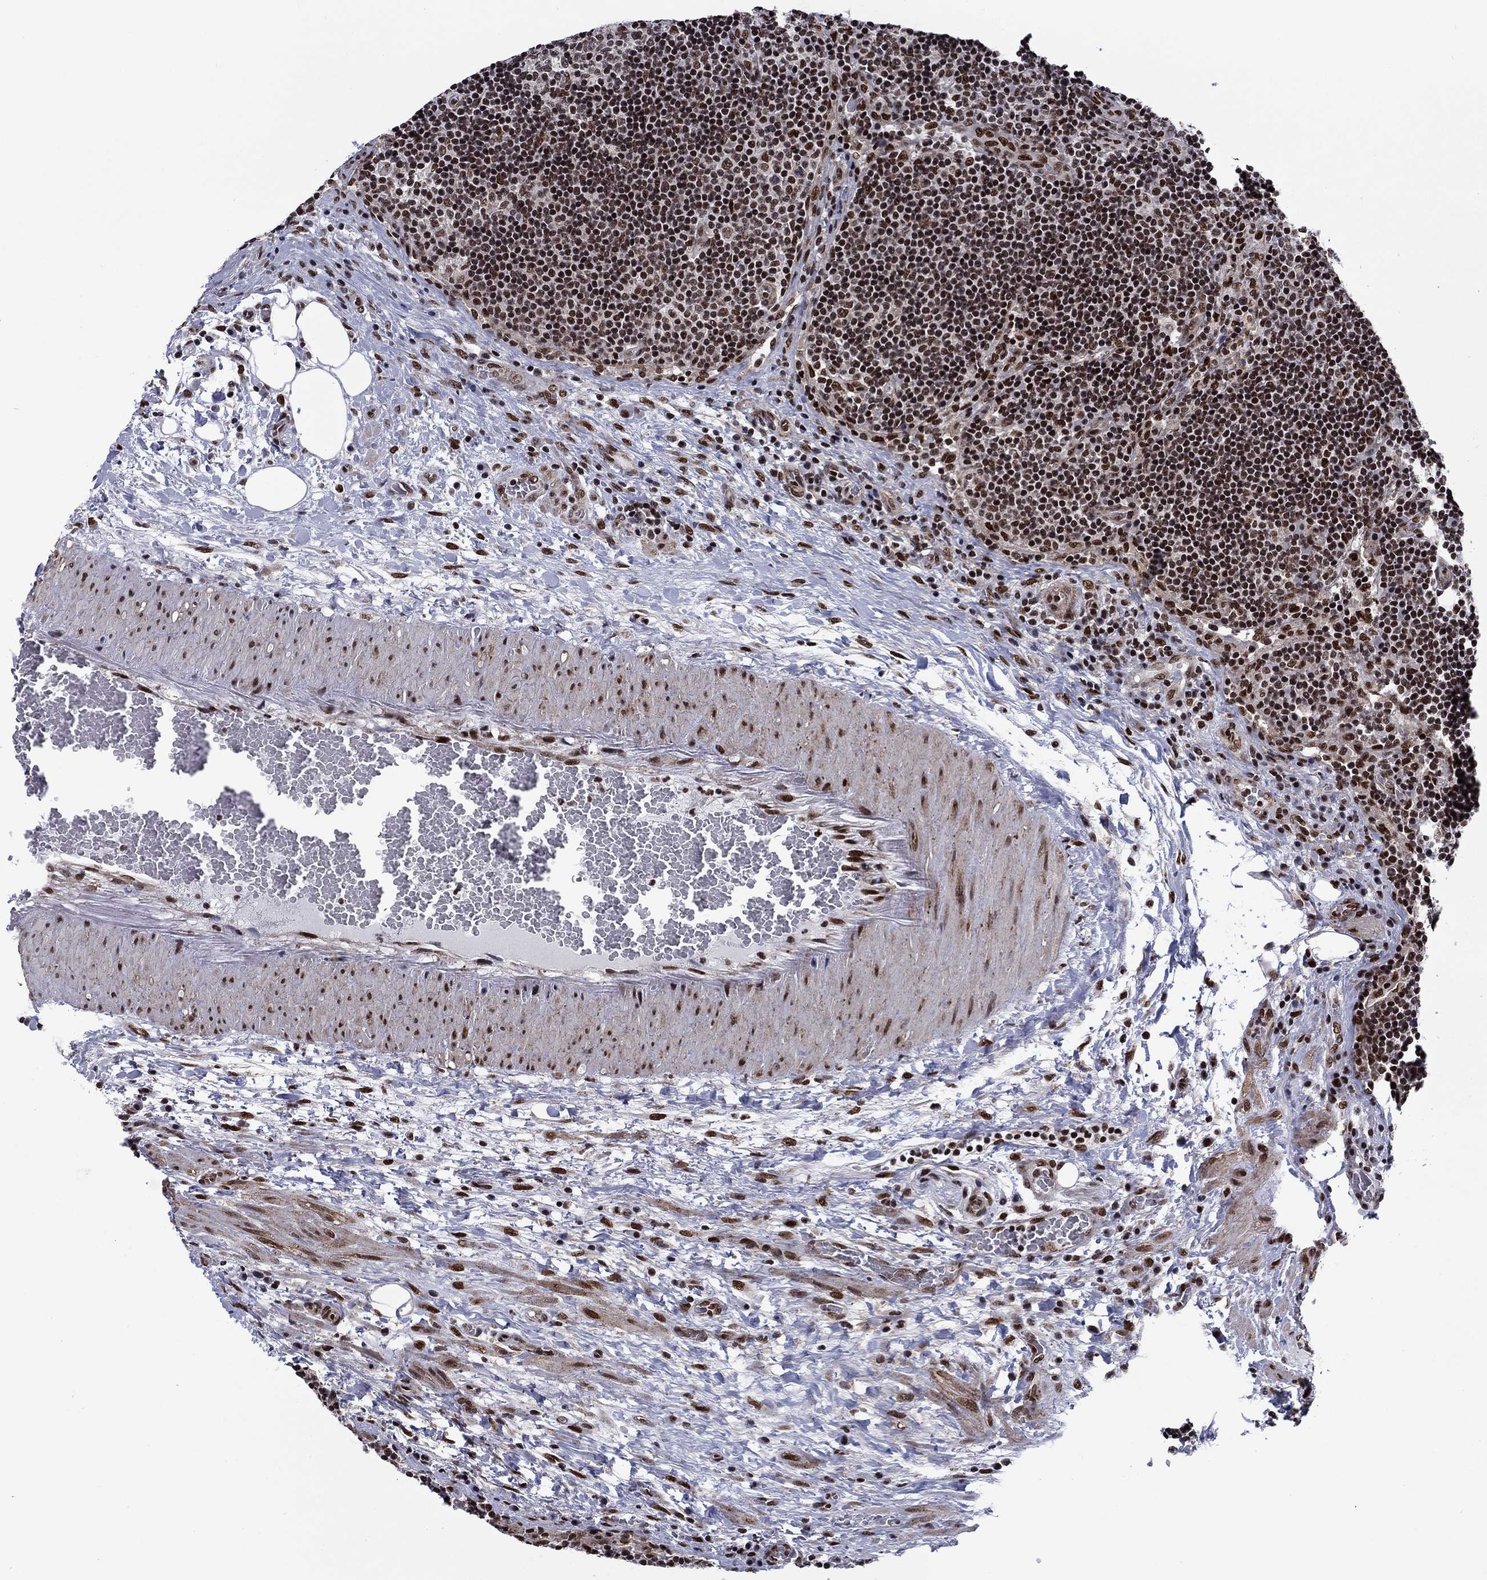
{"staining": {"intensity": "moderate", "quantity": "<25%", "location": "nuclear"}, "tissue": "lymph node", "cell_type": "Germinal center cells", "image_type": "normal", "snomed": [{"axis": "morphology", "description": "Normal tissue, NOS"}, {"axis": "topography", "description": "Lymph node"}], "caption": "The immunohistochemical stain shows moderate nuclear expression in germinal center cells of unremarkable lymph node.", "gene": "RPRD1B", "patient": {"sex": "male", "age": 63}}